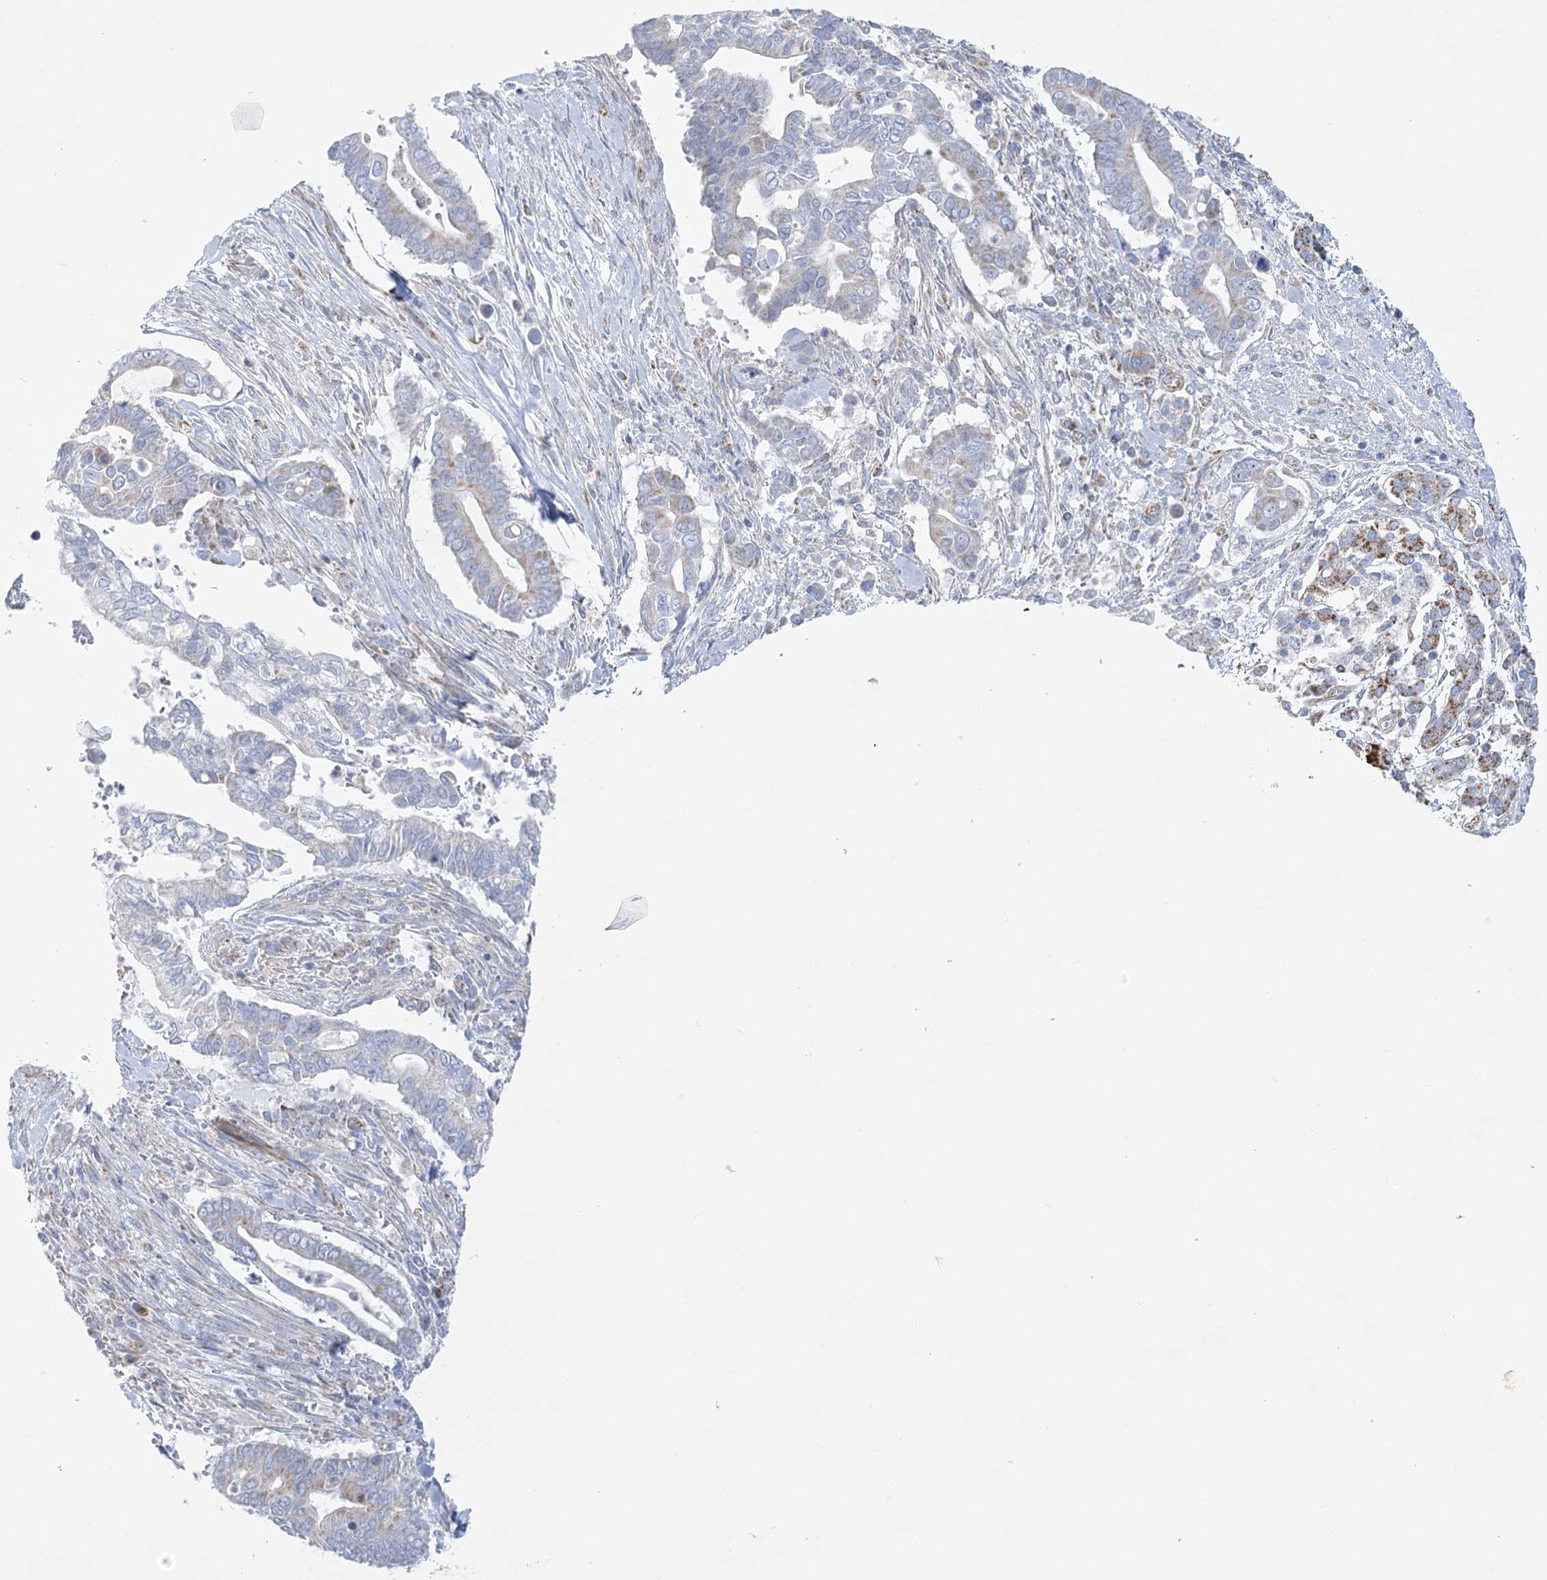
{"staining": {"intensity": "moderate", "quantity": "<25%", "location": "cytoplasmic/membranous"}, "tissue": "pancreatic cancer", "cell_type": "Tumor cells", "image_type": "cancer", "snomed": [{"axis": "morphology", "description": "Adenocarcinoma, NOS"}, {"axis": "topography", "description": "Pancreas"}], "caption": "Protein positivity by immunohistochemistry reveals moderate cytoplasmic/membranous positivity in about <25% of tumor cells in adenocarcinoma (pancreatic). The staining is performed using DAB (3,3'-diaminobenzidine) brown chromogen to label protein expression. The nuclei are counter-stained blue using hematoxylin.", "gene": "DHTKD1", "patient": {"sex": "male", "age": 68}}